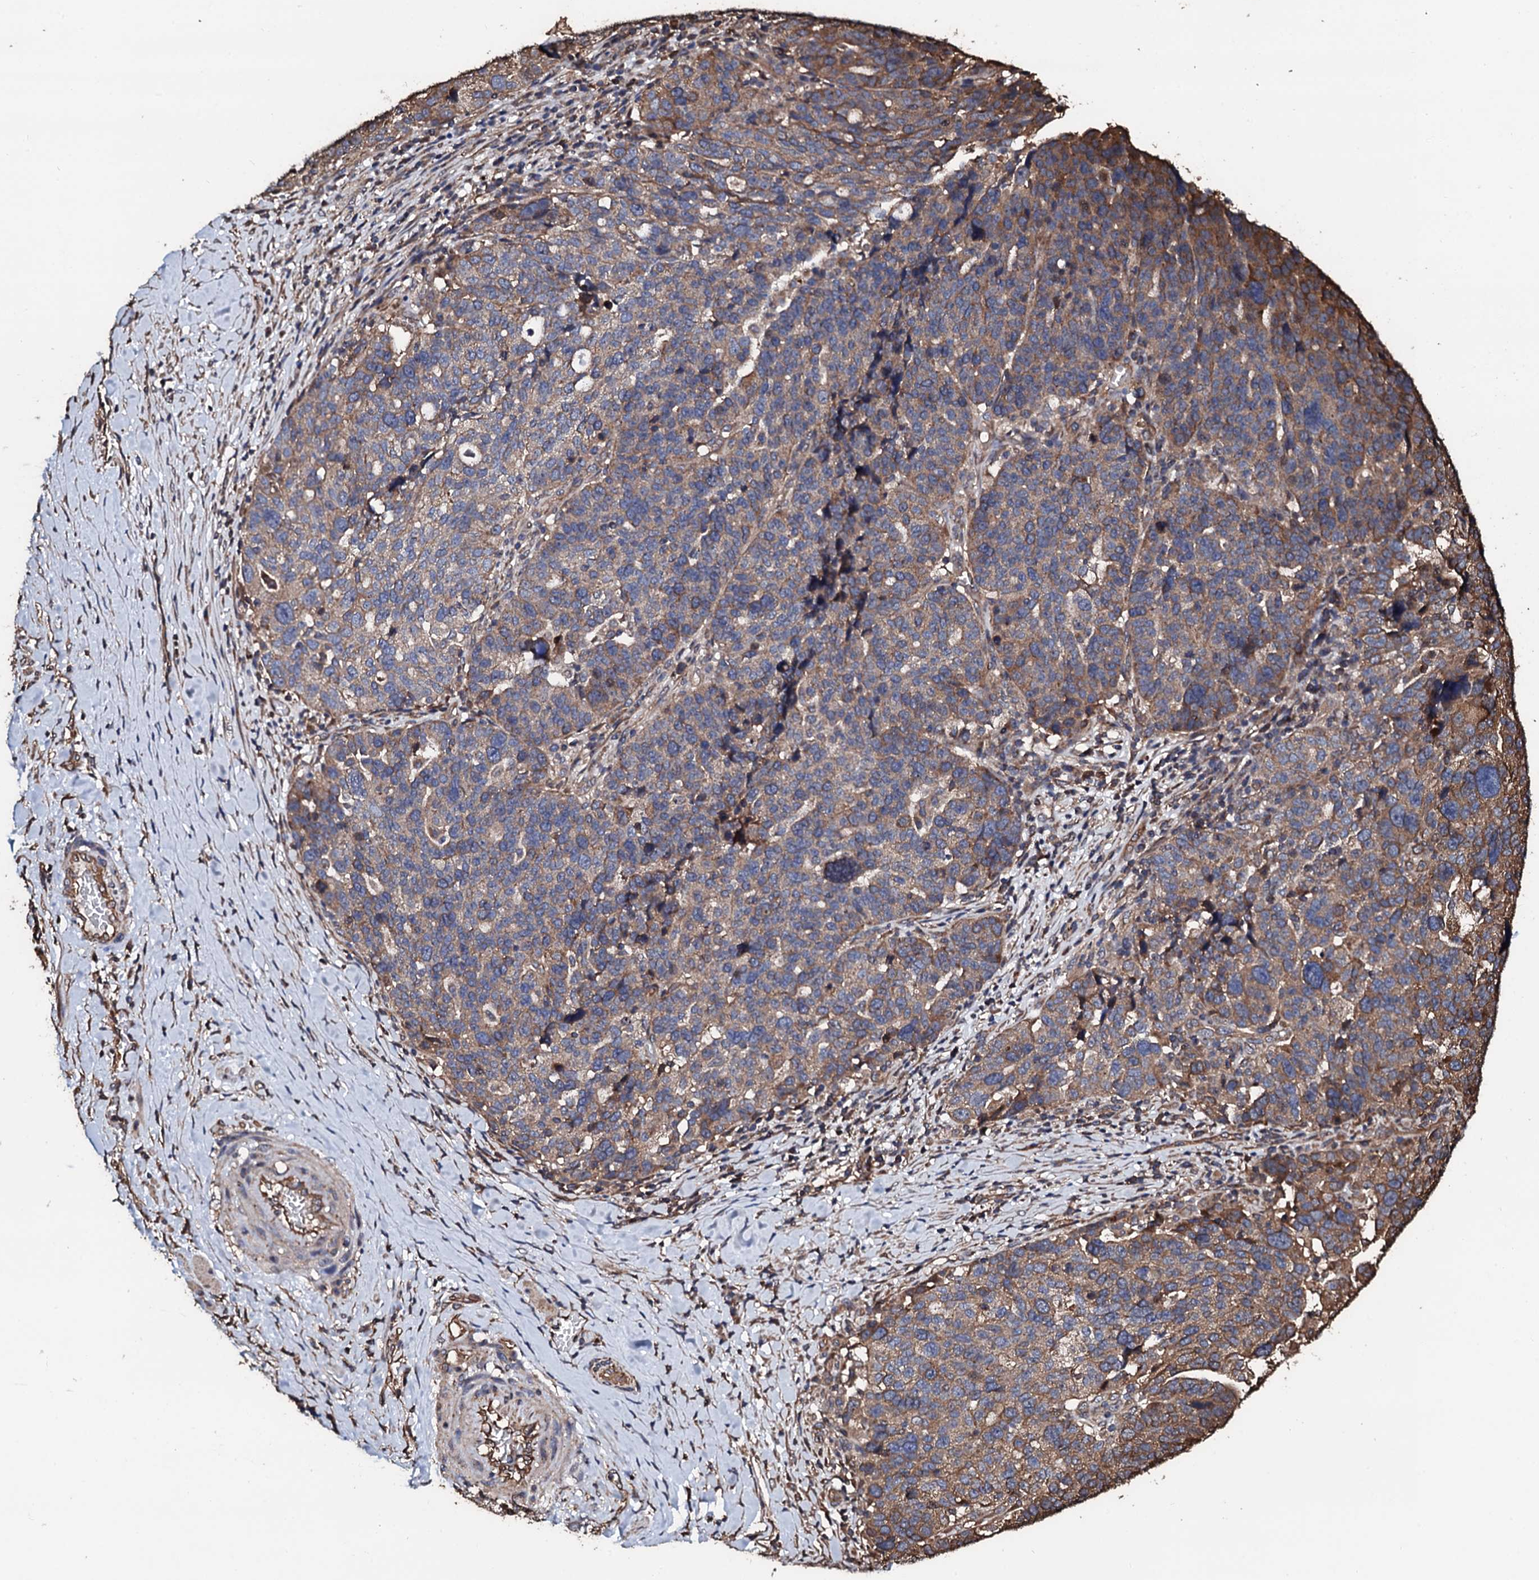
{"staining": {"intensity": "moderate", "quantity": ">75%", "location": "cytoplasmic/membranous"}, "tissue": "ovarian cancer", "cell_type": "Tumor cells", "image_type": "cancer", "snomed": [{"axis": "morphology", "description": "Cystadenocarcinoma, serous, NOS"}, {"axis": "topography", "description": "Ovary"}], "caption": "Immunohistochemical staining of ovarian serous cystadenocarcinoma shows medium levels of moderate cytoplasmic/membranous protein staining in about >75% of tumor cells.", "gene": "CKAP5", "patient": {"sex": "female", "age": 59}}